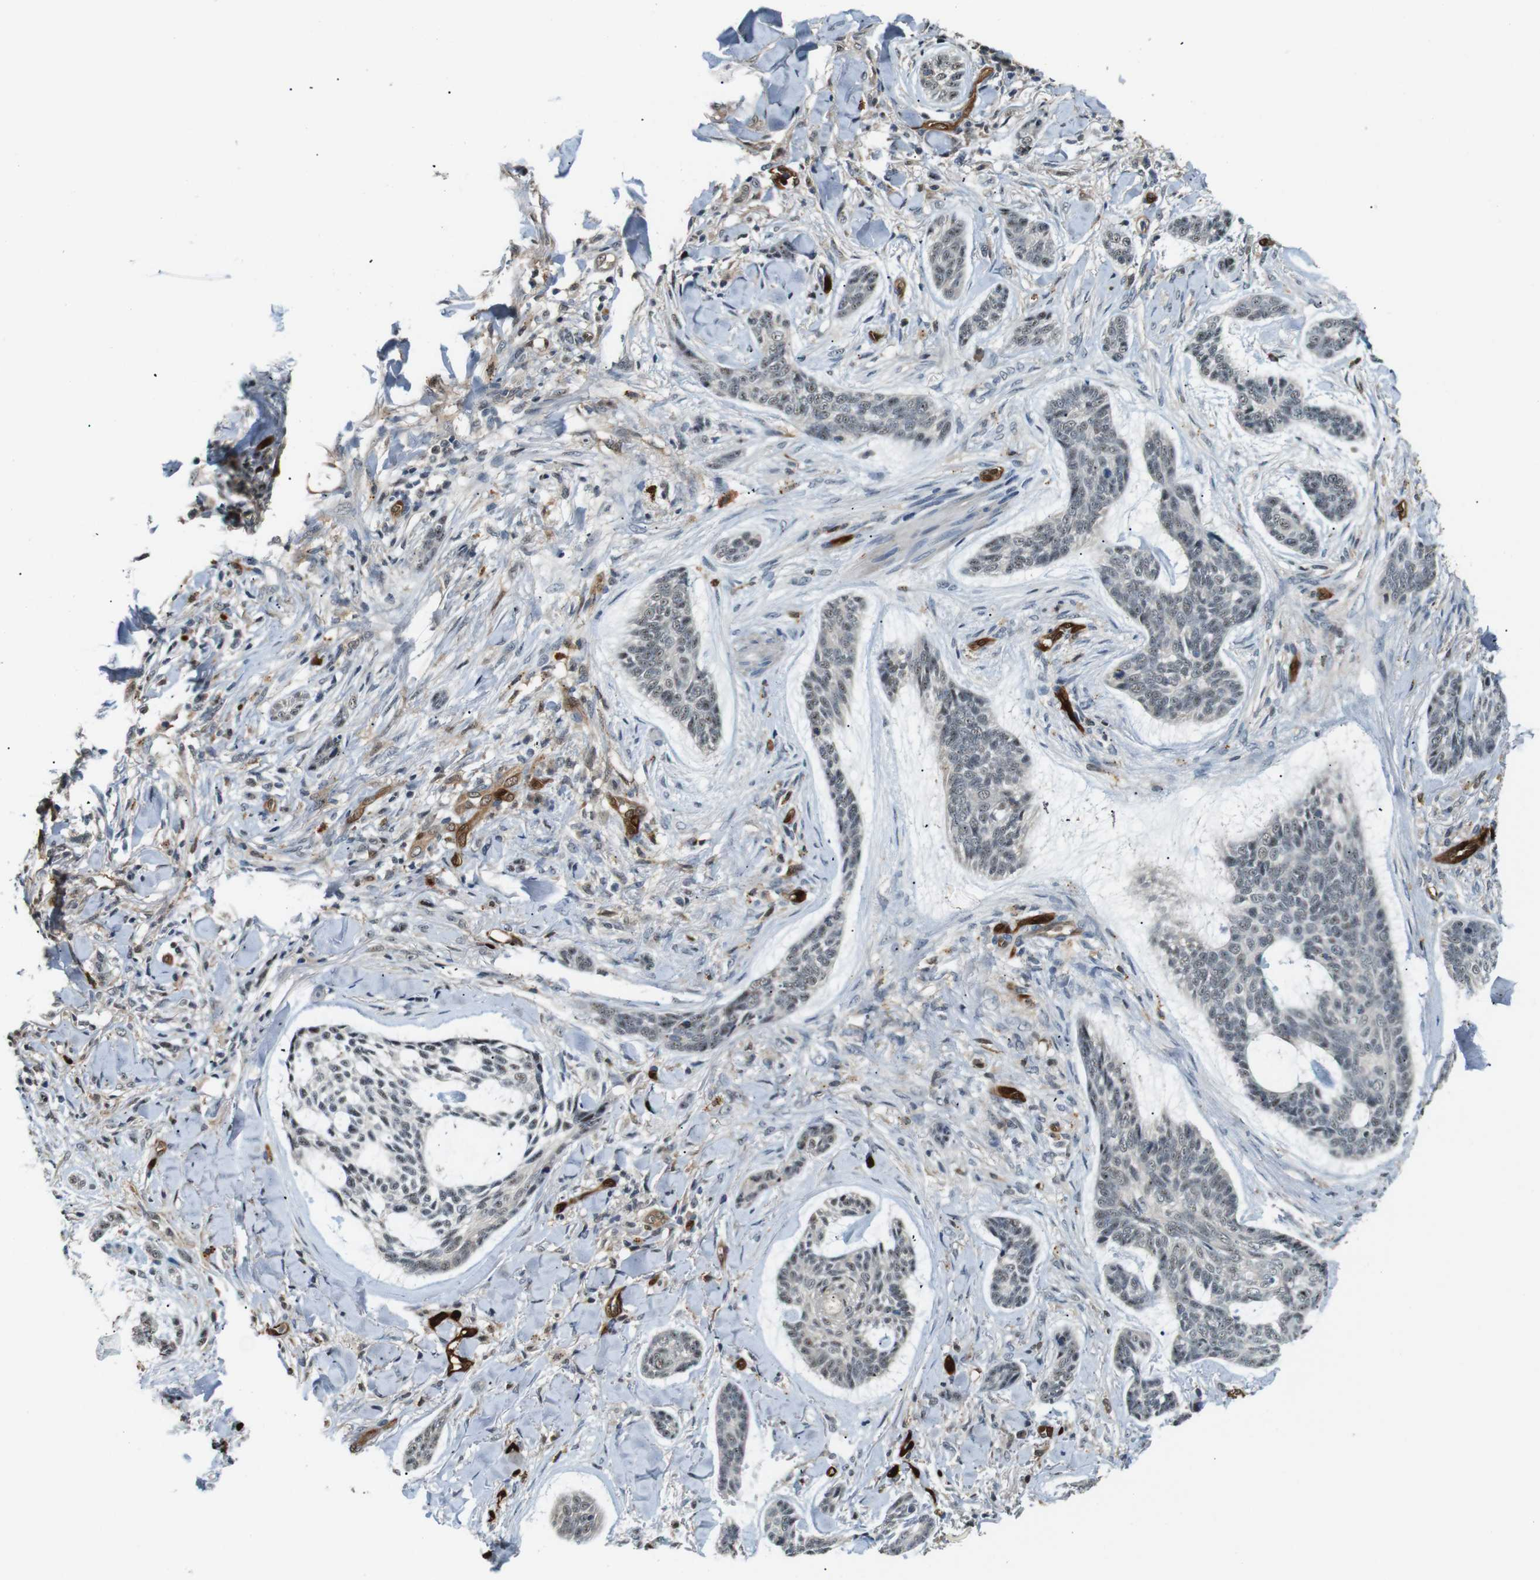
{"staining": {"intensity": "weak", "quantity": "25%-75%", "location": "nuclear"}, "tissue": "skin cancer", "cell_type": "Tumor cells", "image_type": "cancer", "snomed": [{"axis": "morphology", "description": "Basal cell carcinoma"}, {"axis": "topography", "description": "Skin"}], "caption": "Skin basal cell carcinoma stained with a protein marker displays weak staining in tumor cells.", "gene": "LXN", "patient": {"sex": "male", "age": 43}}